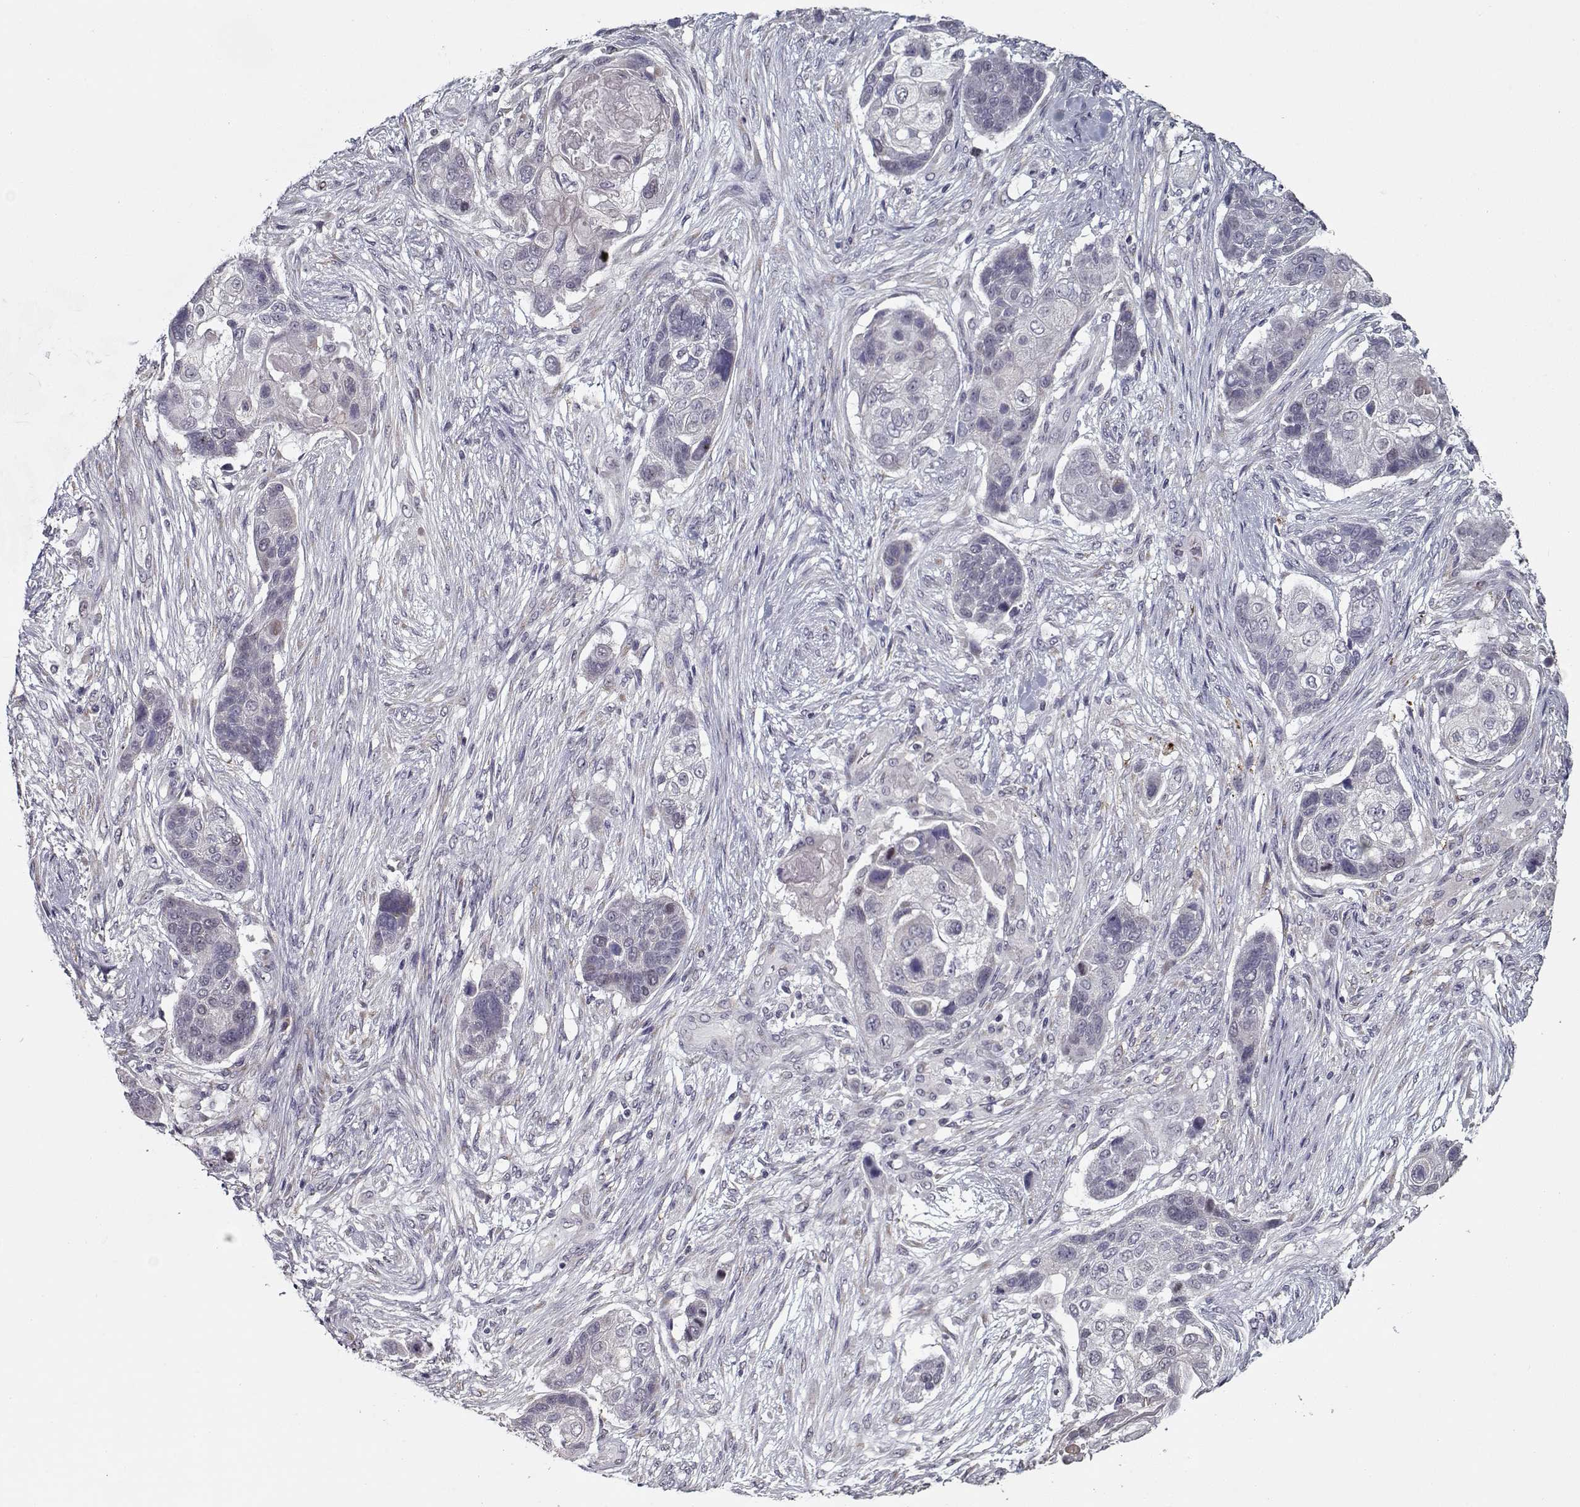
{"staining": {"intensity": "weak", "quantity": "<25%", "location": "cytoplasmic/membranous"}, "tissue": "lung cancer", "cell_type": "Tumor cells", "image_type": "cancer", "snomed": [{"axis": "morphology", "description": "Squamous cell carcinoma, NOS"}, {"axis": "topography", "description": "Lung"}], "caption": "Immunohistochemistry of human squamous cell carcinoma (lung) shows no positivity in tumor cells.", "gene": "SEC16B", "patient": {"sex": "male", "age": 69}}